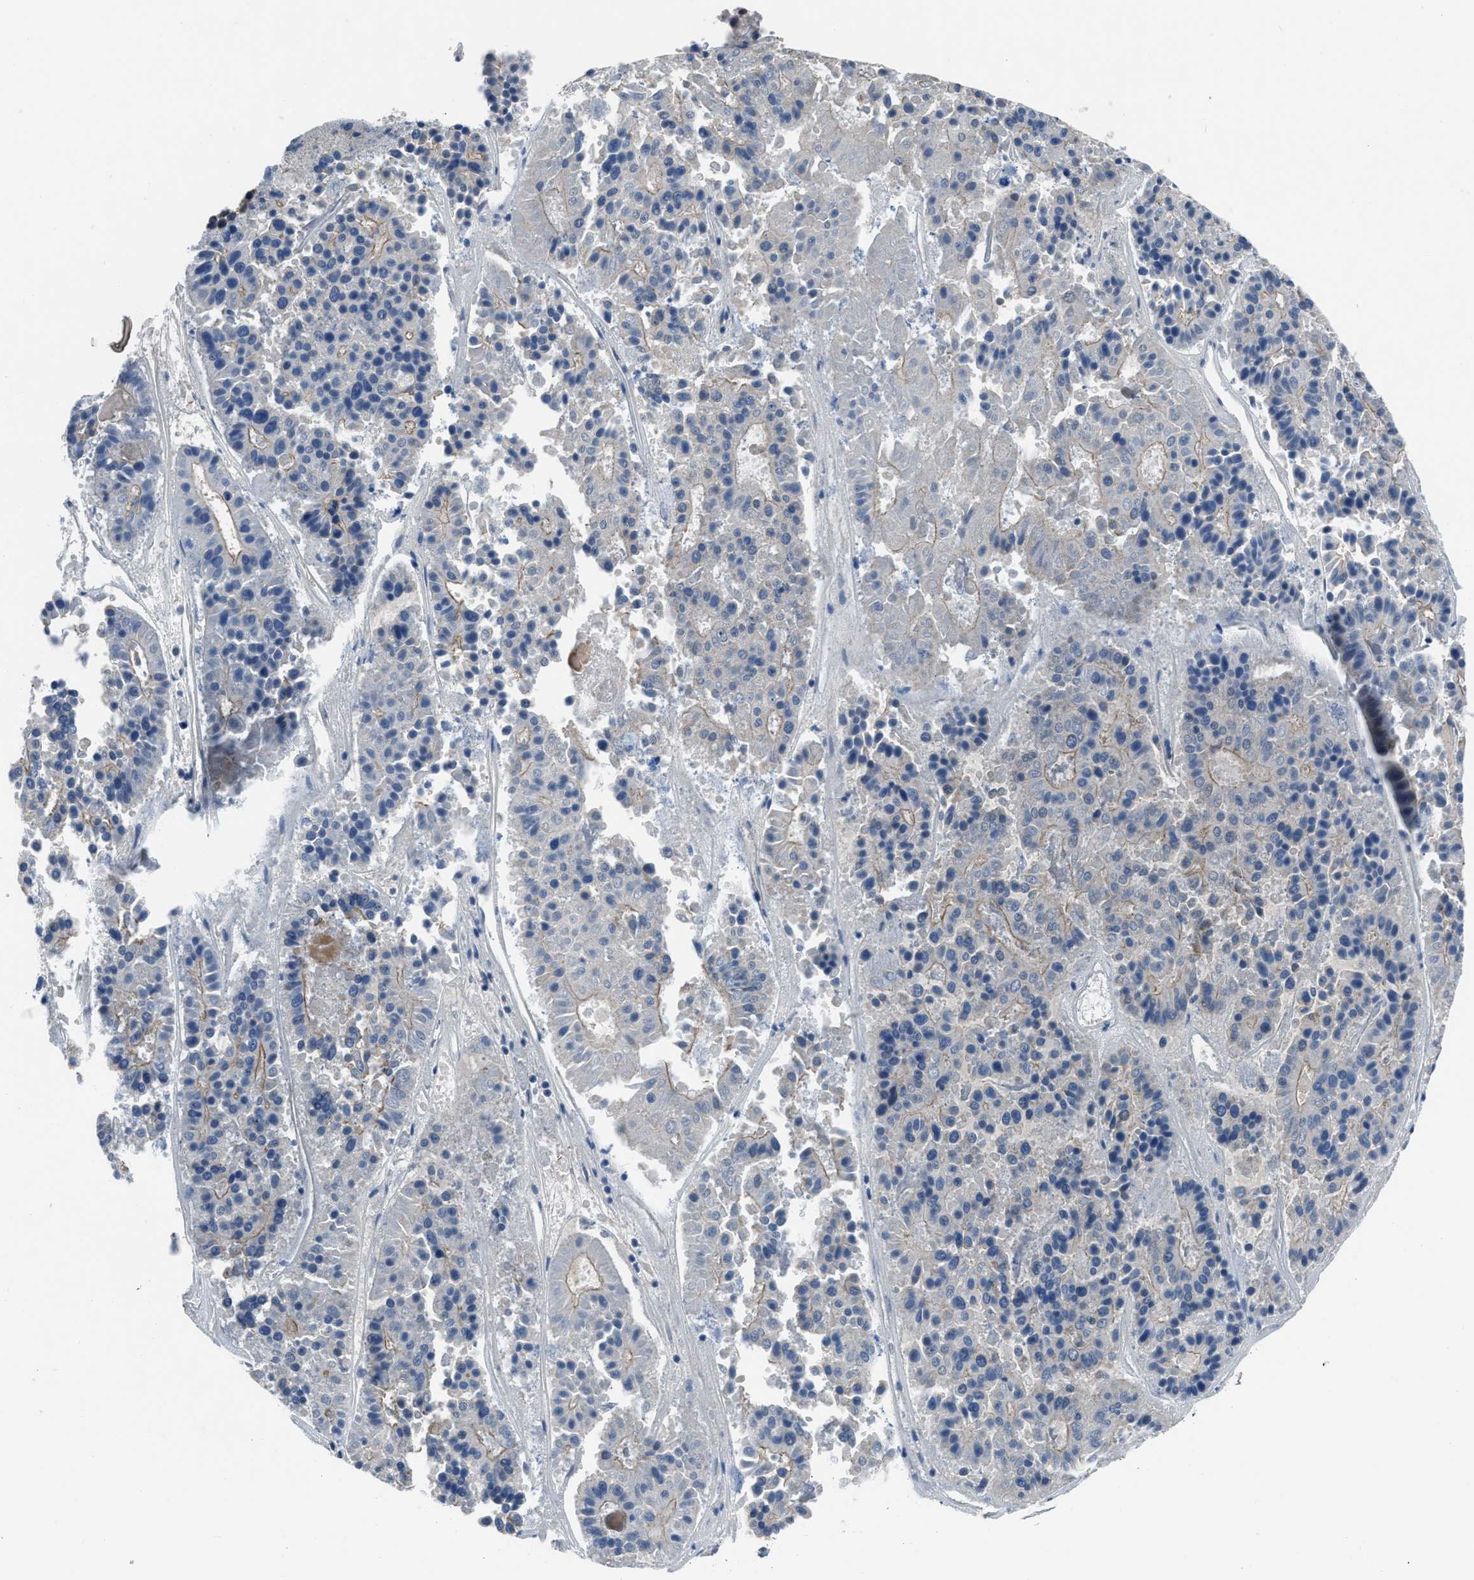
{"staining": {"intensity": "weak", "quantity": "<25%", "location": "cytoplasmic/membranous"}, "tissue": "pancreatic cancer", "cell_type": "Tumor cells", "image_type": "cancer", "snomed": [{"axis": "morphology", "description": "Adenocarcinoma, NOS"}, {"axis": "topography", "description": "Pancreas"}], "caption": "Tumor cells are negative for brown protein staining in pancreatic cancer.", "gene": "NSD3", "patient": {"sex": "male", "age": 50}}